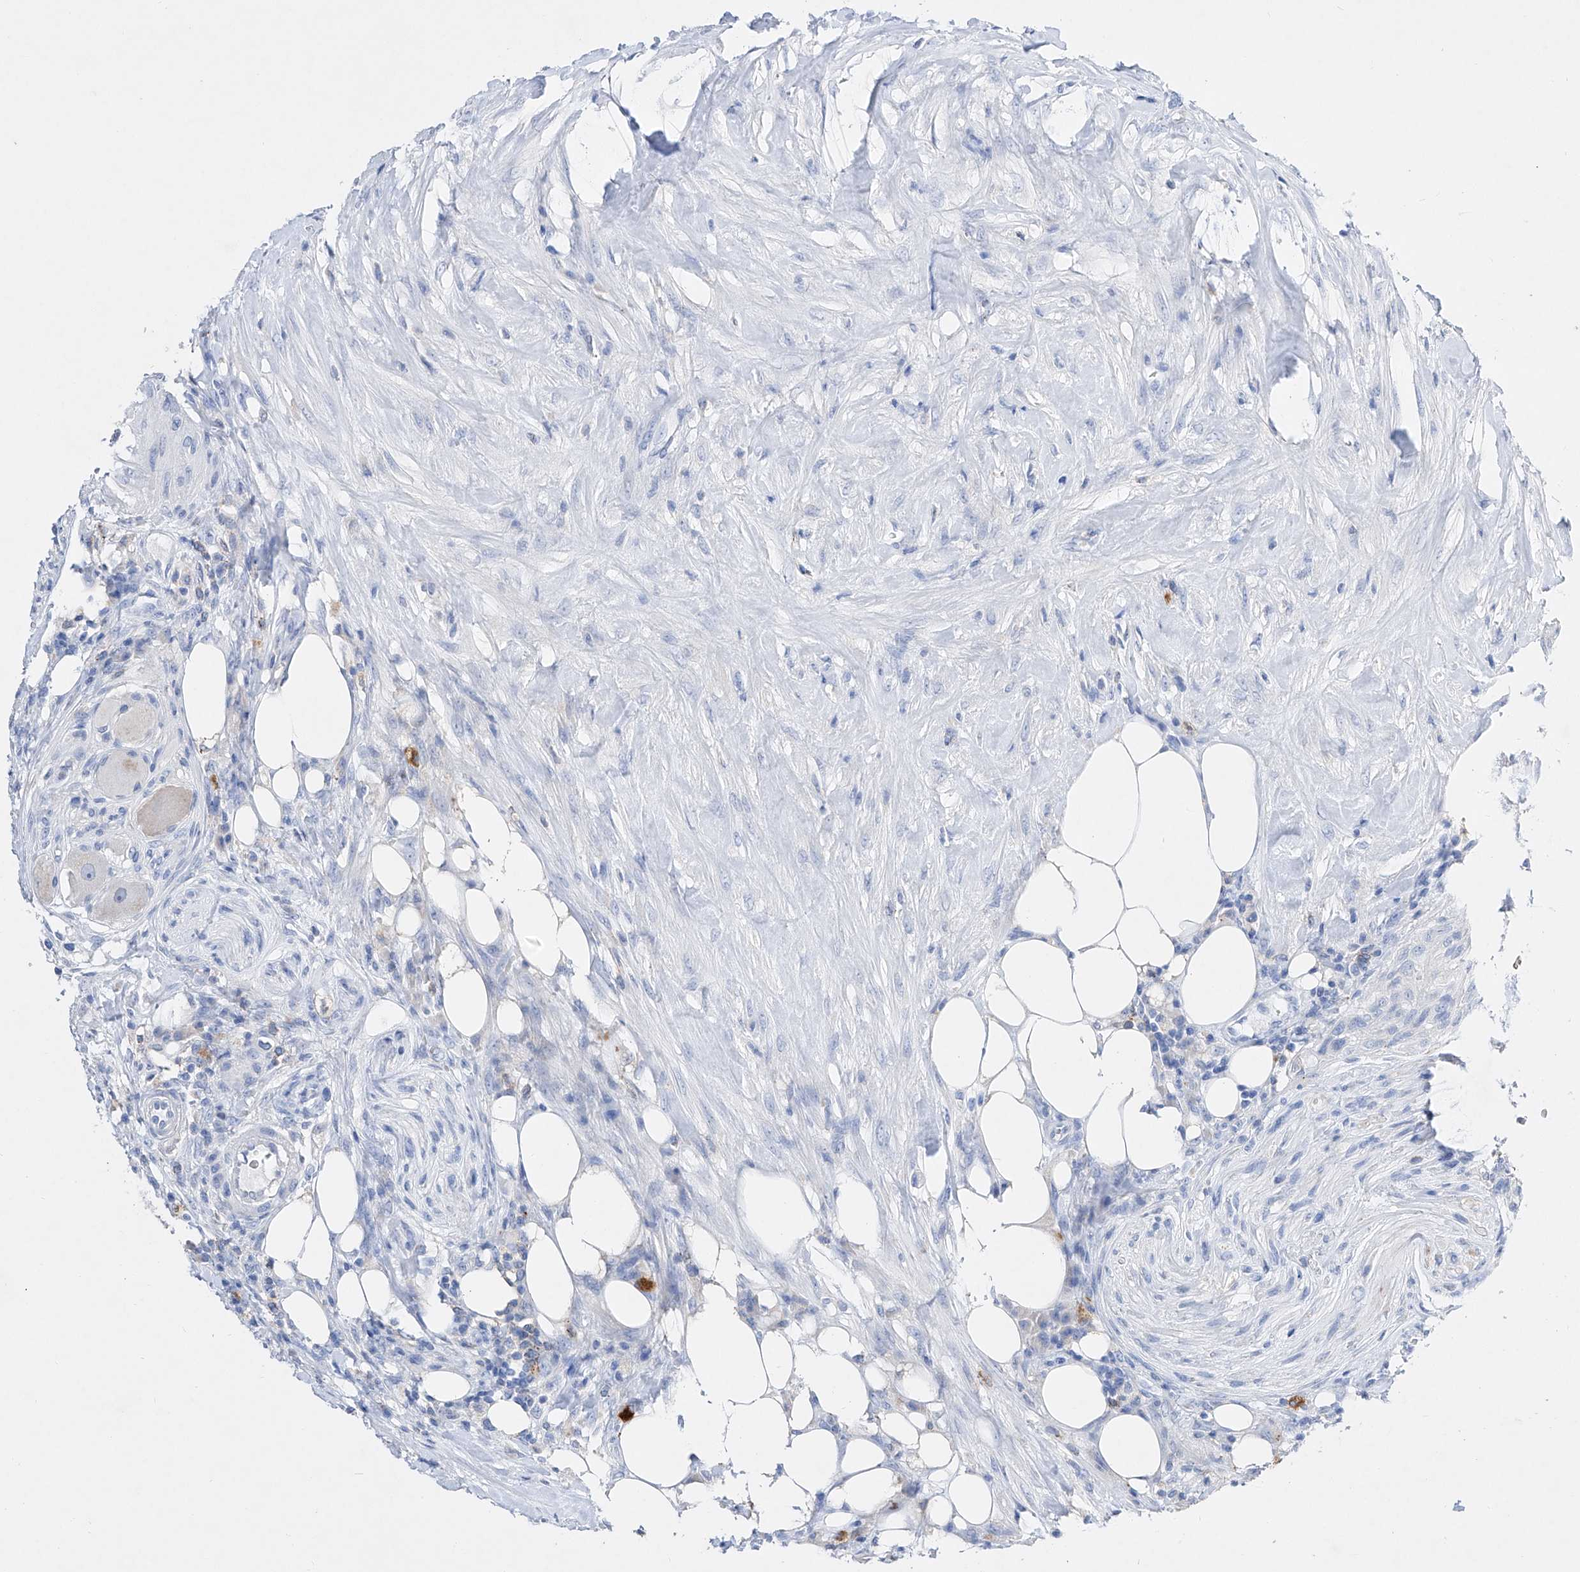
{"staining": {"intensity": "negative", "quantity": "none", "location": "none"}, "tissue": "urothelial cancer", "cell_type": "Tumor cells", "image_type": "cancer", "snomed": [{"axis": "morphology", "description": "Urothelial carcinoma, High grade"}, {"axis": "topography", "description": "Urinary bladder"}], "caption": "This photomicrograph is of urothelial carcinoma (high-grade) stained with immunohistochemistry (IHC) to label a protein in brown with the nuclei are counter-stained blue. There is no positivity in tumor cells.", "gene": "TM7SF2", "patient": {"sex": "male", "age": 35}}